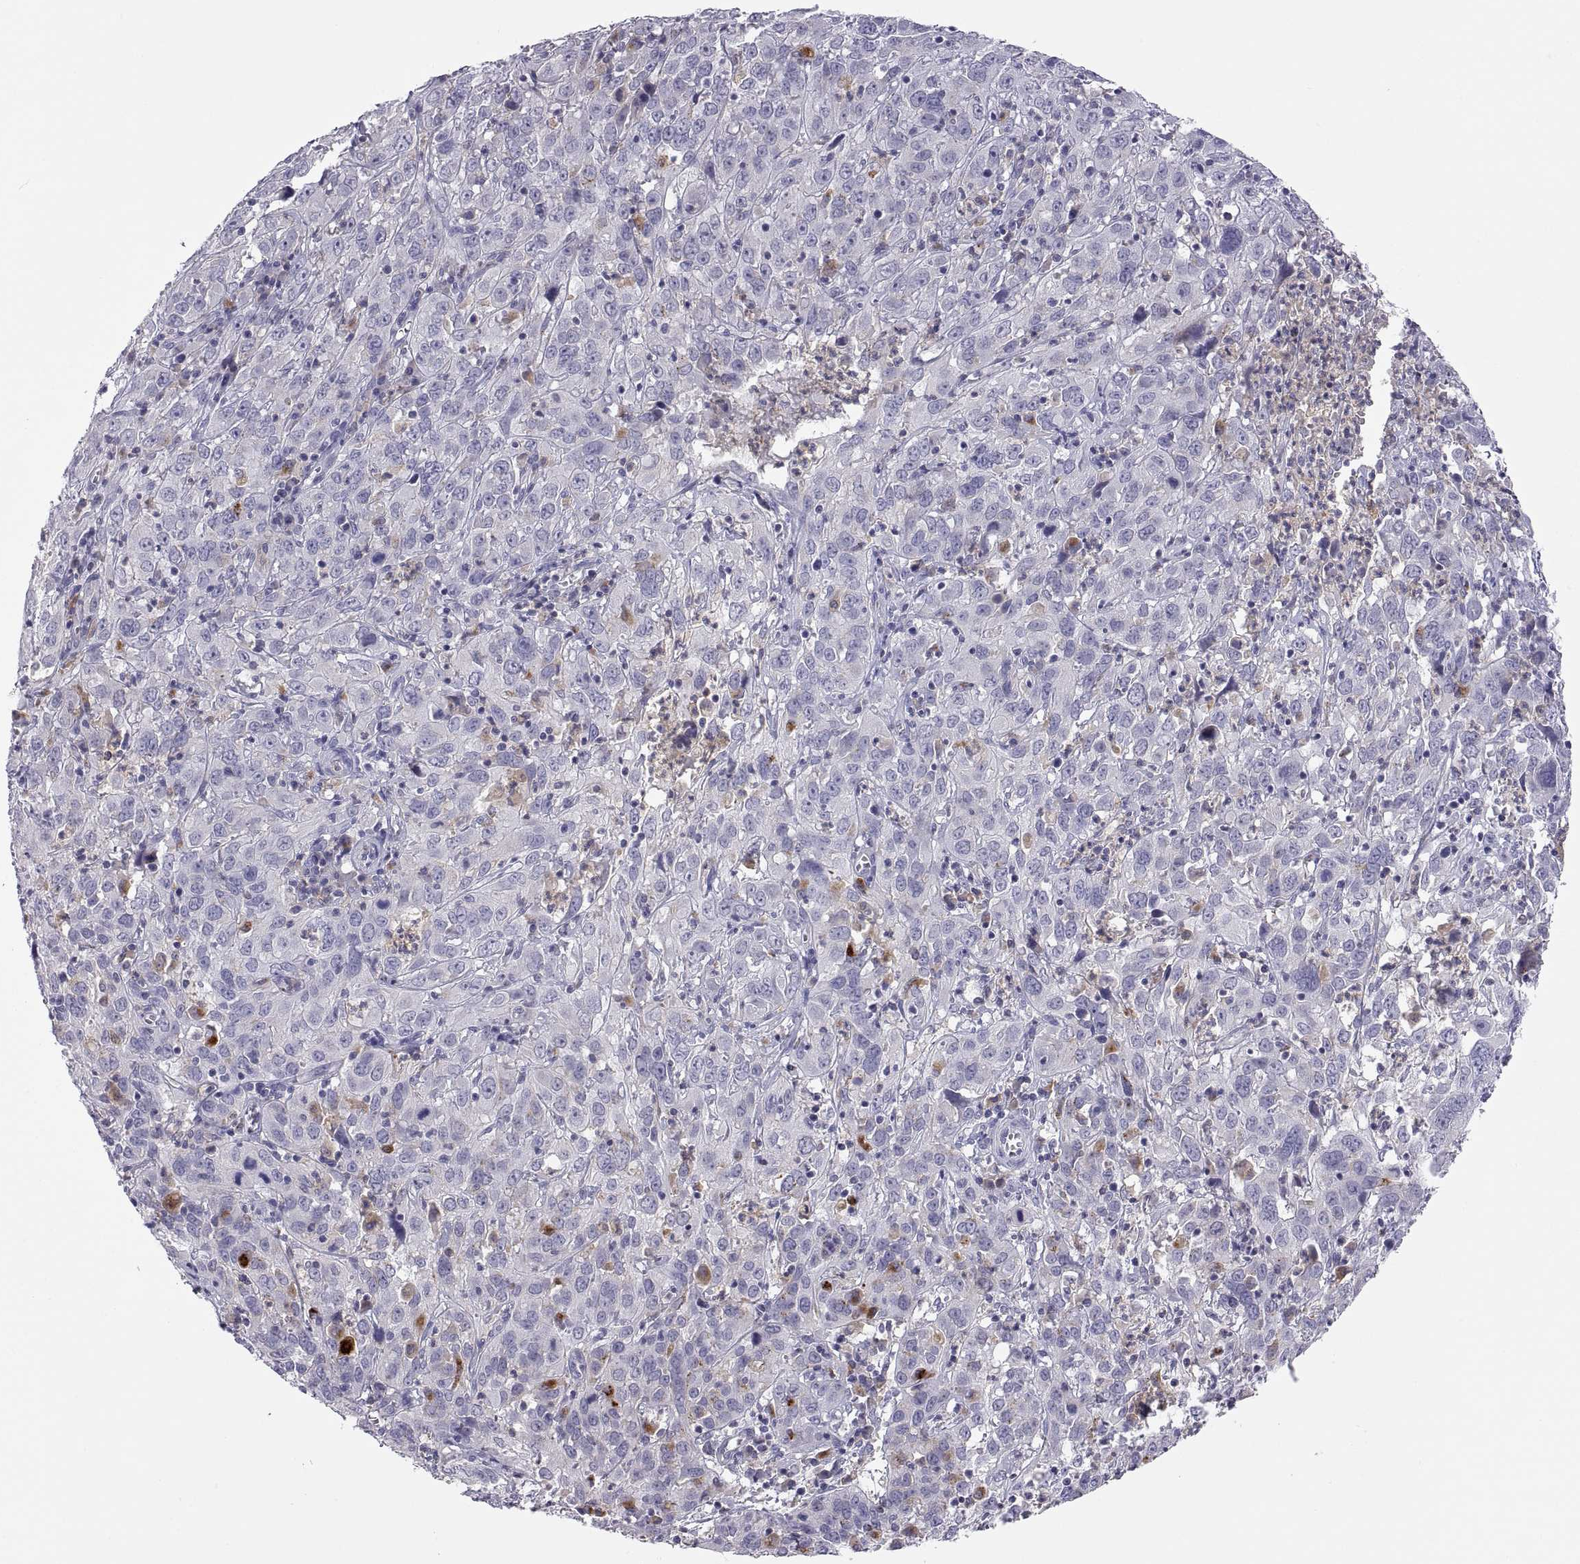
{"staining": {"intensity": "negative", "quantity": "none", "location": "none"}, "tissue": "cervical cancer", "cell_type": "Tumor cells", "image_type": "cancer", "snomed": [{"axis": "morphology", "description": "Squamous cell carcinoma, NOS"}, {"axis": "topography", "description": "Cervix"}], "caption": "DAB immunohistochemical staining of human cervical squamous cell carcinoma shows no significant staining in tumor cells. The staining is performed using DAB brown chromogen with nuclei counter-stained in using hematoxylin.", "gene": "RGS19", "patient": {"sex": "female", "age": 32}}